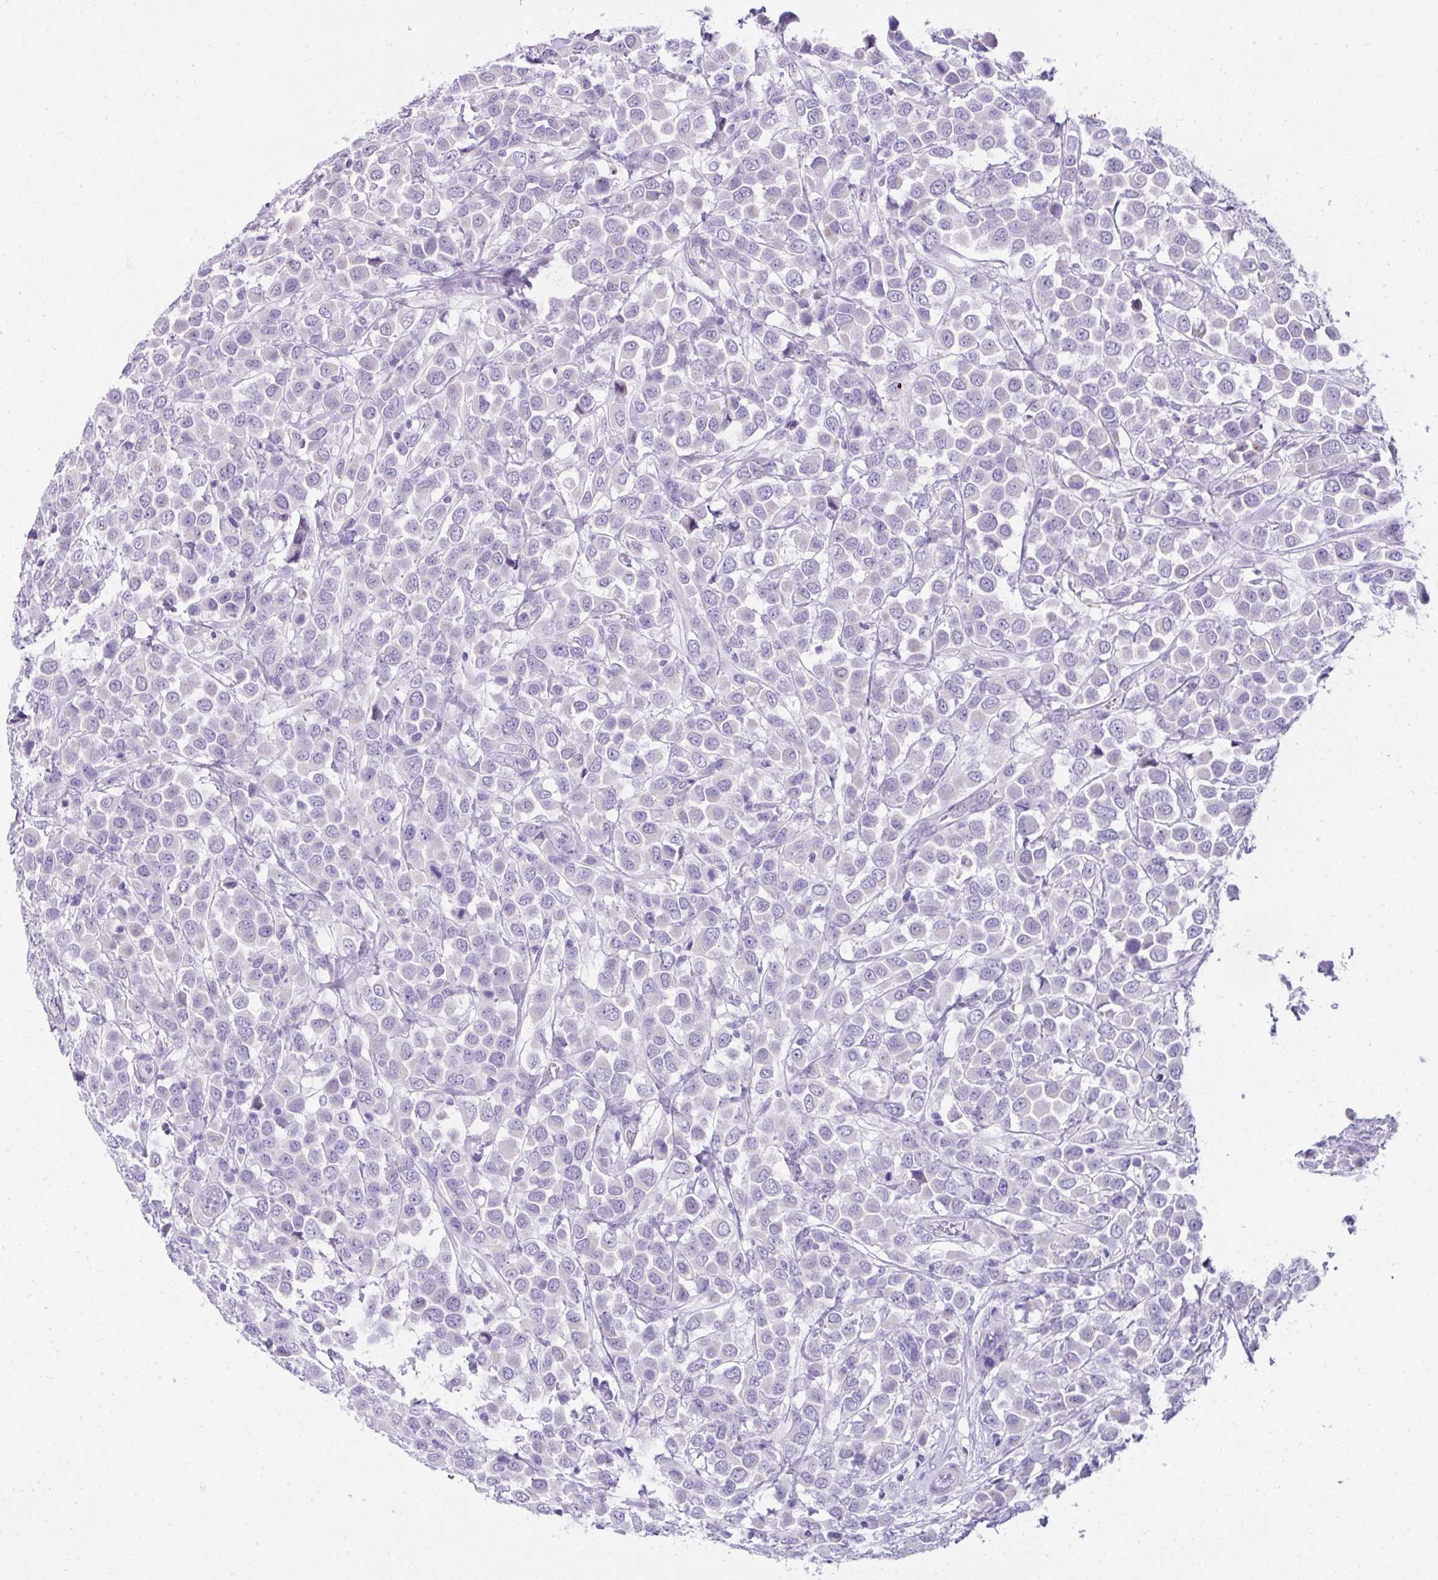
{"staining": {"intensity": "negative", "quantity": "none", "location": "none"}, "tissue": "breast cancer", "cell_type": "Tumor cells", "image_type": "cancer", "snomed": [{"axis": "morphology", "description": "Duct carcinoma"}, {"axis": "topography", "description": "Breast"}], "caption": "The IHC image has no significant positivity in tumor cells of breast invasive ductal carcinoma tissue. The staining is performed using DAB brown chromogen with nuclei counter-stained in using hematoxylin.", "gene": "RNF183", "patient": {"sex": "female", "age": 61}}